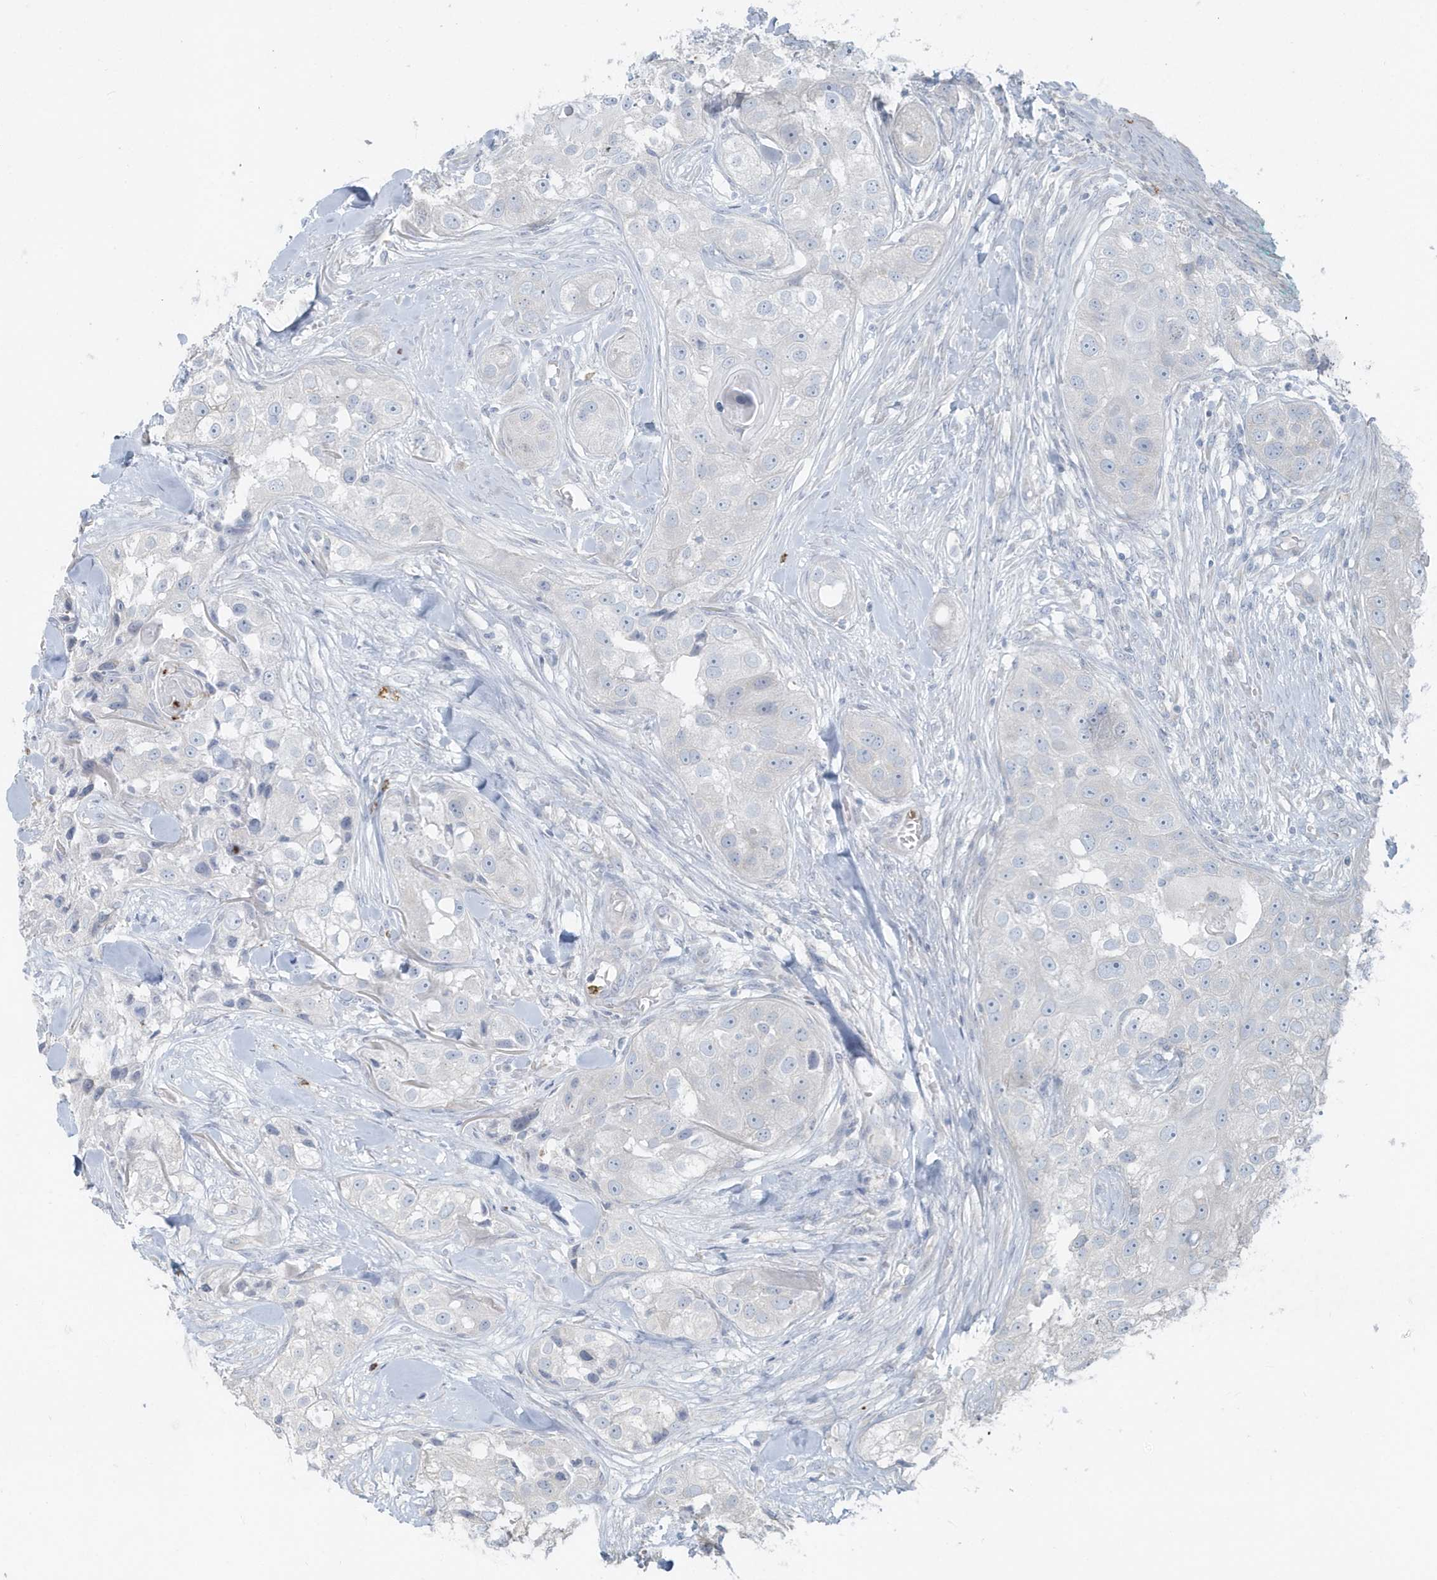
{"staining": {"intensity": "negative", "quantity": "none", "location": "none"}, "tissue": "head and neck cancer", "cell_type": "Tumor cells", "image_type": "cancer", "snomed": [{"axis": "morphology", "description": "Normal tissue, NOS"}, {"axis": "morphology", "description": "Squamous cell carcinoma, NOS"}, {"axis": "topography", "description": "Skeletal muscle"}, {"axis": "topography", "description": "Head-Neck"}], "caption": "A histopathology image of head and neck cancer stained for a protein displays no brown staining in tumor cells. (Brightfield microscopy of DAB immunohistochemistry (IHC) at high magnification).", "gene": "CCNJ", "patient": {"sex": "male", "age": 51}}